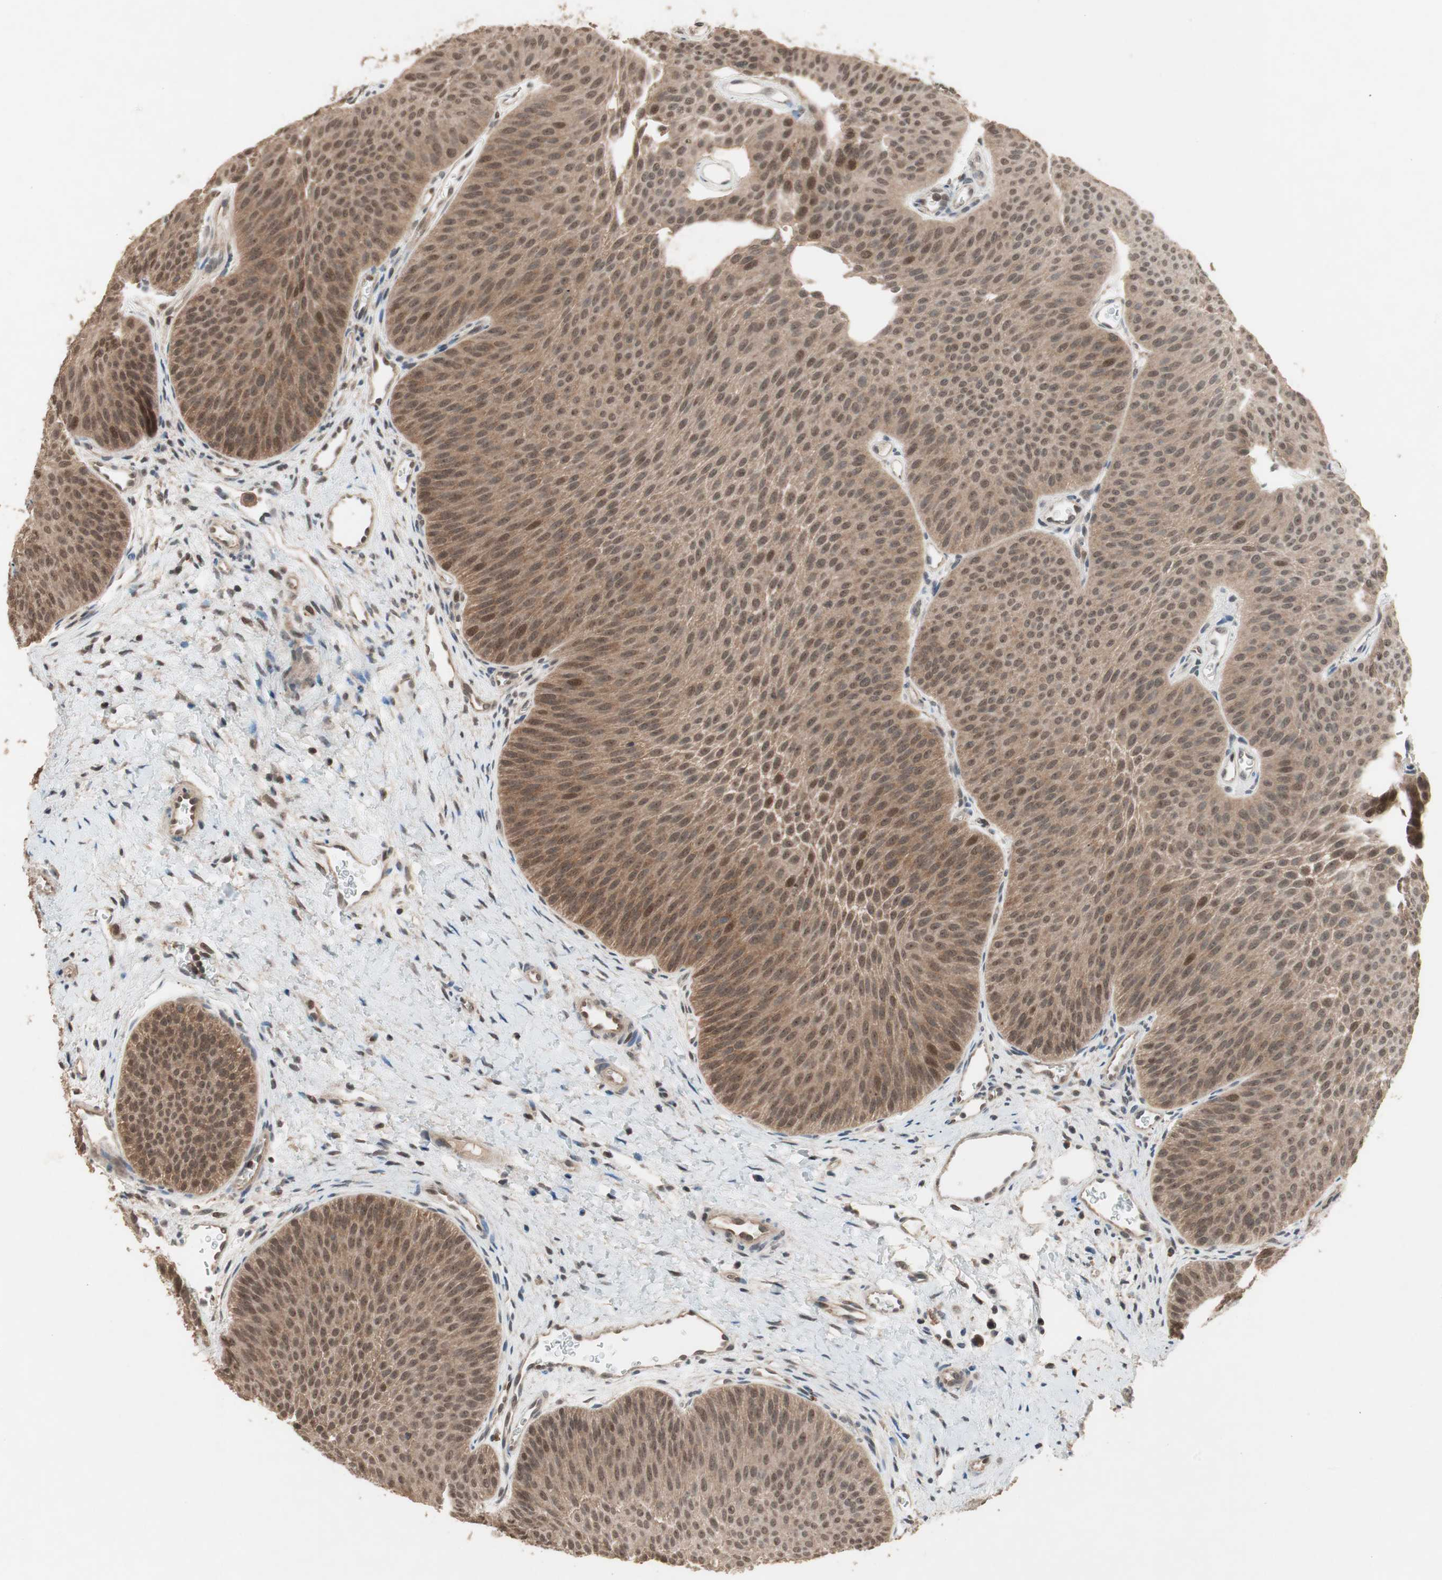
{"staining": {"intensity": "moderate", "quantity": ">75%", "location": "cytoplasmic/membranous,nuclear"}, "tissue": "urothelial cancer", "cell_type": "Tumor cells", "image_type": "cancer", "snomed": [{"axis": "morphology", "description": "Urothelial carcinoma, Low grade"}, {"axis": "topography", "description": "Urinary bladder"}], "caption": "A photomicrograph of urothelial cancer stained for a protein displays moderate cytoplasmic/membranous and nuclear brown staining in tumor cells.", "gene": "GART", "patient": {"sex": "female", "age": 60}}